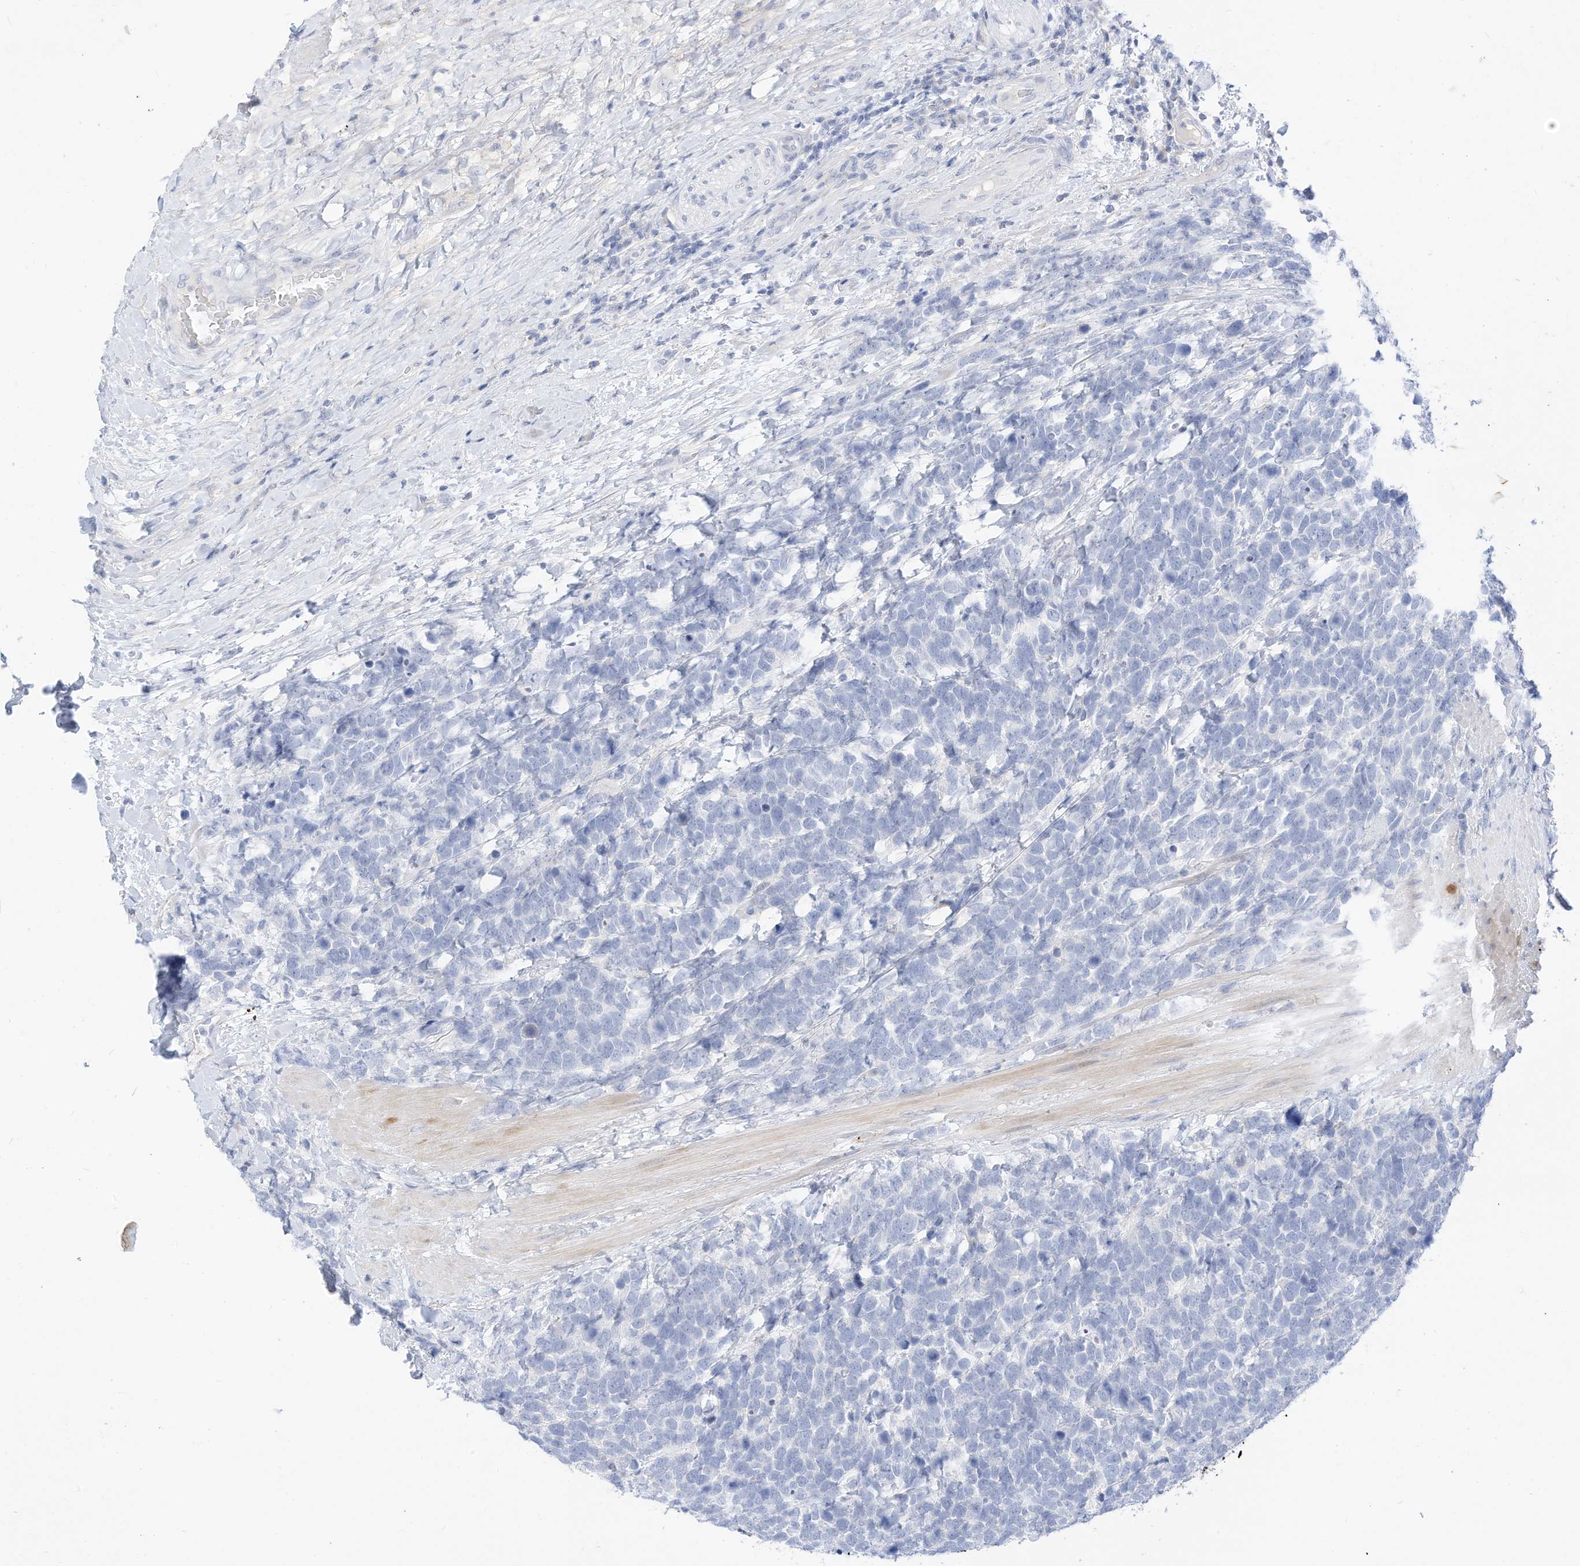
{"staining": {"intensity": "negative", "quantity": "none", "location": "none"}, "tissue": "urothelial cancer", "cell_type": "Tumor cells", "image_type": "cancer", "snomed": [{"axis": "morphology", "description": "Urothelial carcinoma, High grade"}, {"axis": "topography", "description": "Urinary bladder"}], "caption": "Urothelial carcinoma (high-grade) stained for a protein using IHC demonstrates no positivity tumor cells.", "gene": "SPOCD1", "patient": {"sex": "female", "age": 82}}